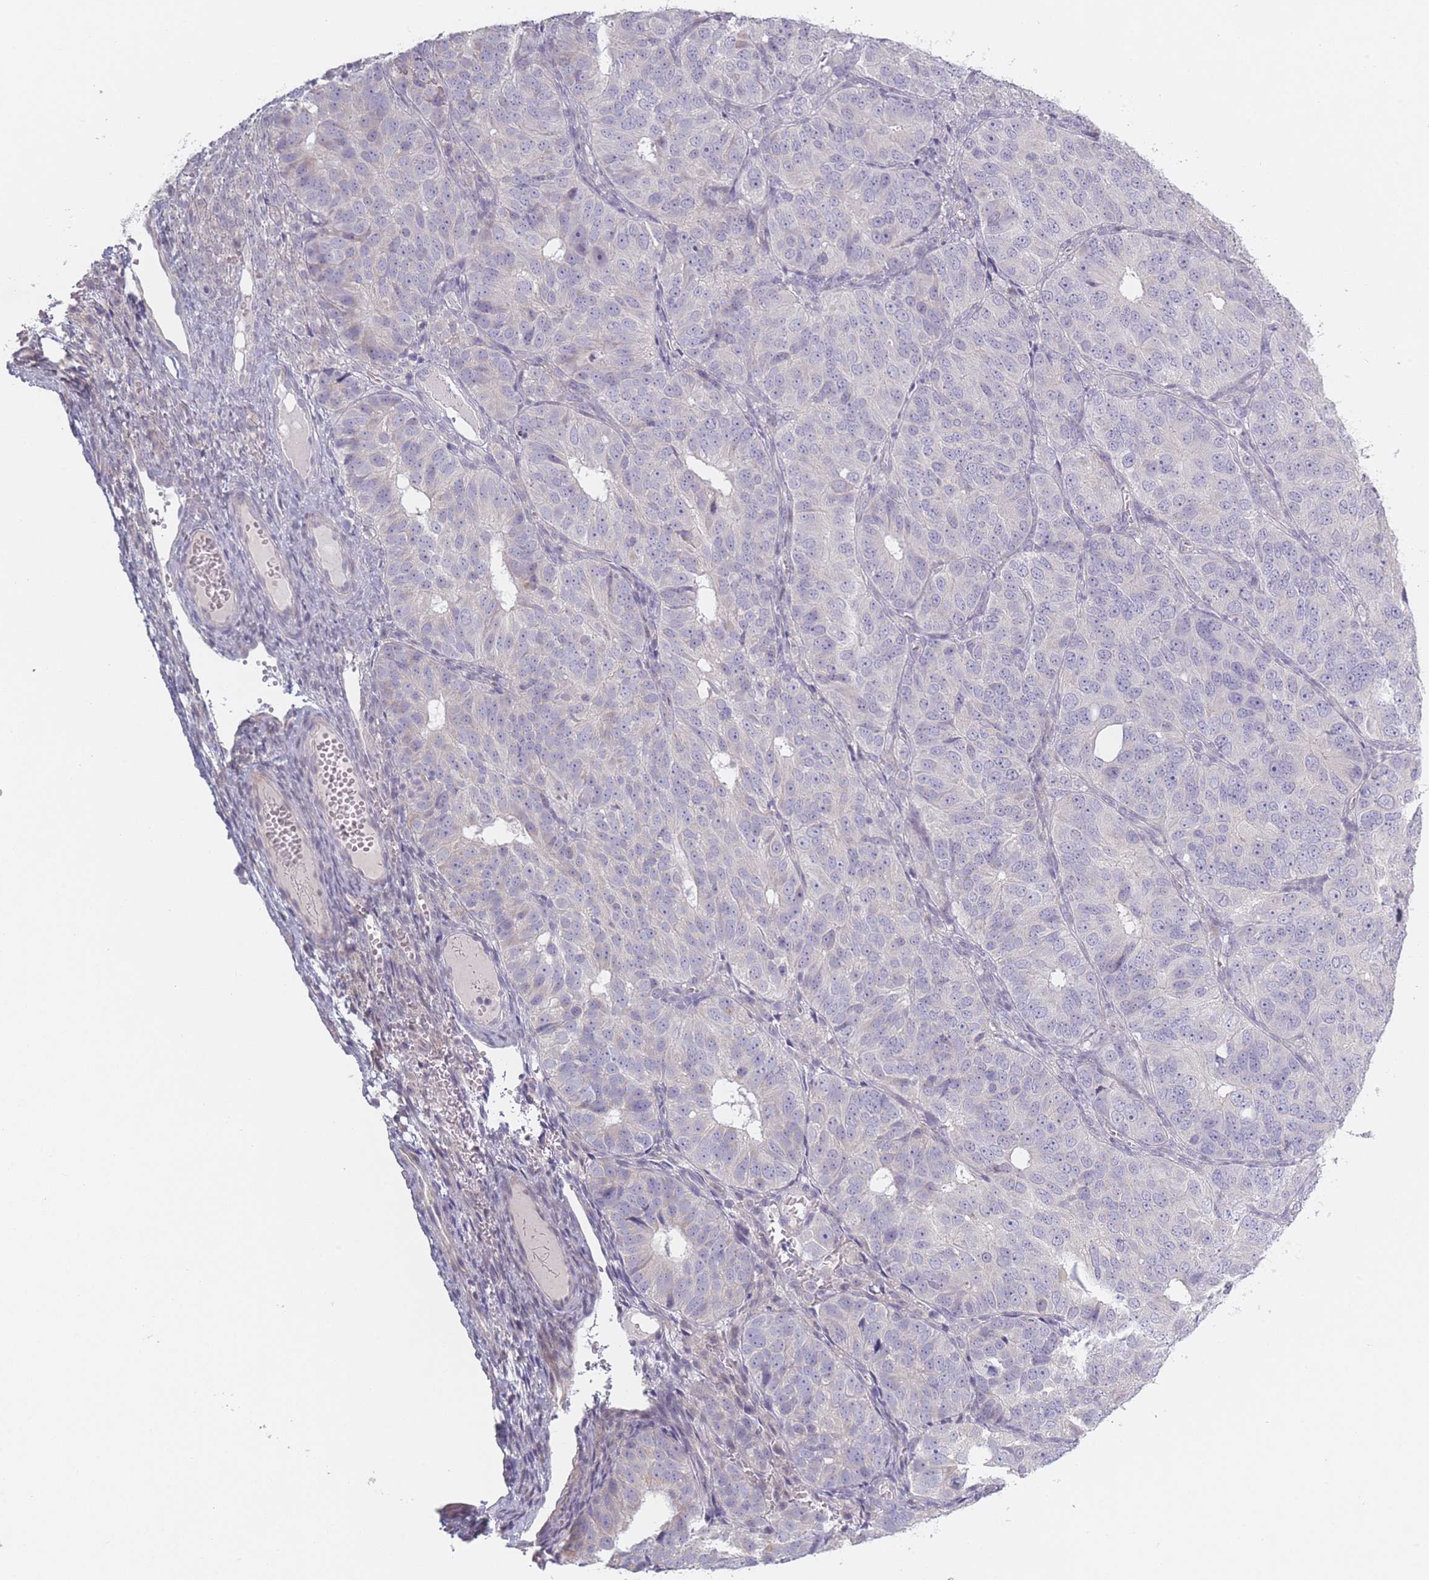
{"staining": {"intensity": "negative", "quantity": "none", "location": "none"}, "tissue": "ovarian cancer", "cell_type": "Tumor cells", "image_type": "cancer", "snomed": [{"axis": "morphology", "description": "Carcinoma, endometroid"}, {"axis": "topography", "description": "Ovary"}], "caption": "Ovarian cancer was stained to show a protein in brown. There is no significant expression in tumor cells.", "gene": "RASL10B", "patient": {"sex": "female", "age": 51}}